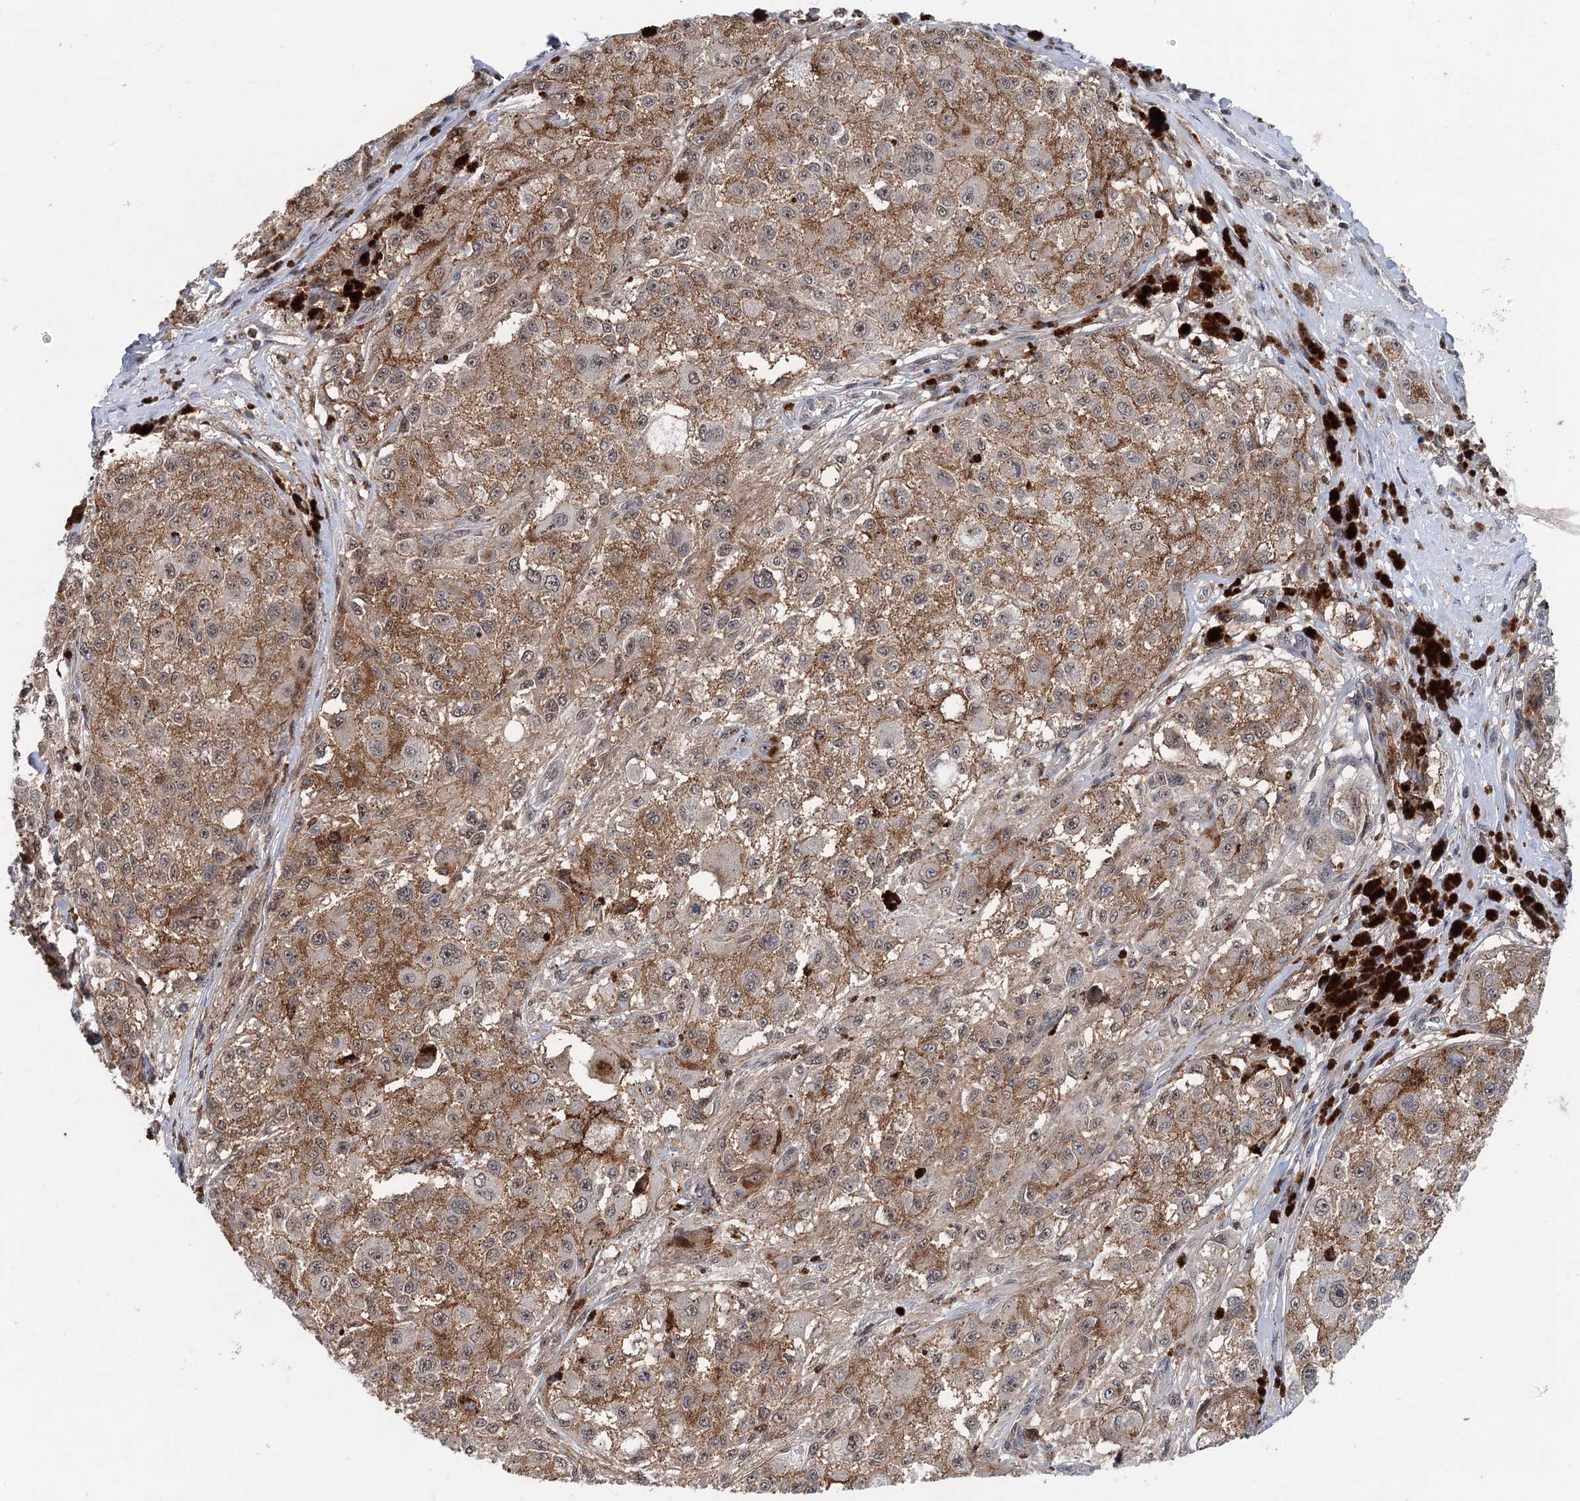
{"staining": {"intensity": "moderate", "quantity": "25%-75%", "location": "cytoplasmic/membranous,nuclear"}, "tissue": "melanoma", "cell_type": "Tumor cells", "image_type": "cancer", "snomed": [{"axis": "morphology", "description": "Necrosis, NOS"}, {"axis": "morphology", "description": "Malignant melanoma, NOS"}, {"axis": "topography", "description": "Skin"}], "caption": "This is an image of immunohistochemistry staining of melanoma, which shows moderate staining in the cytoplasmic/membranous and nuclear of tumor cells.", "gene": "CDC42SE2", "patient": {"sex": "female", "age": 87}}